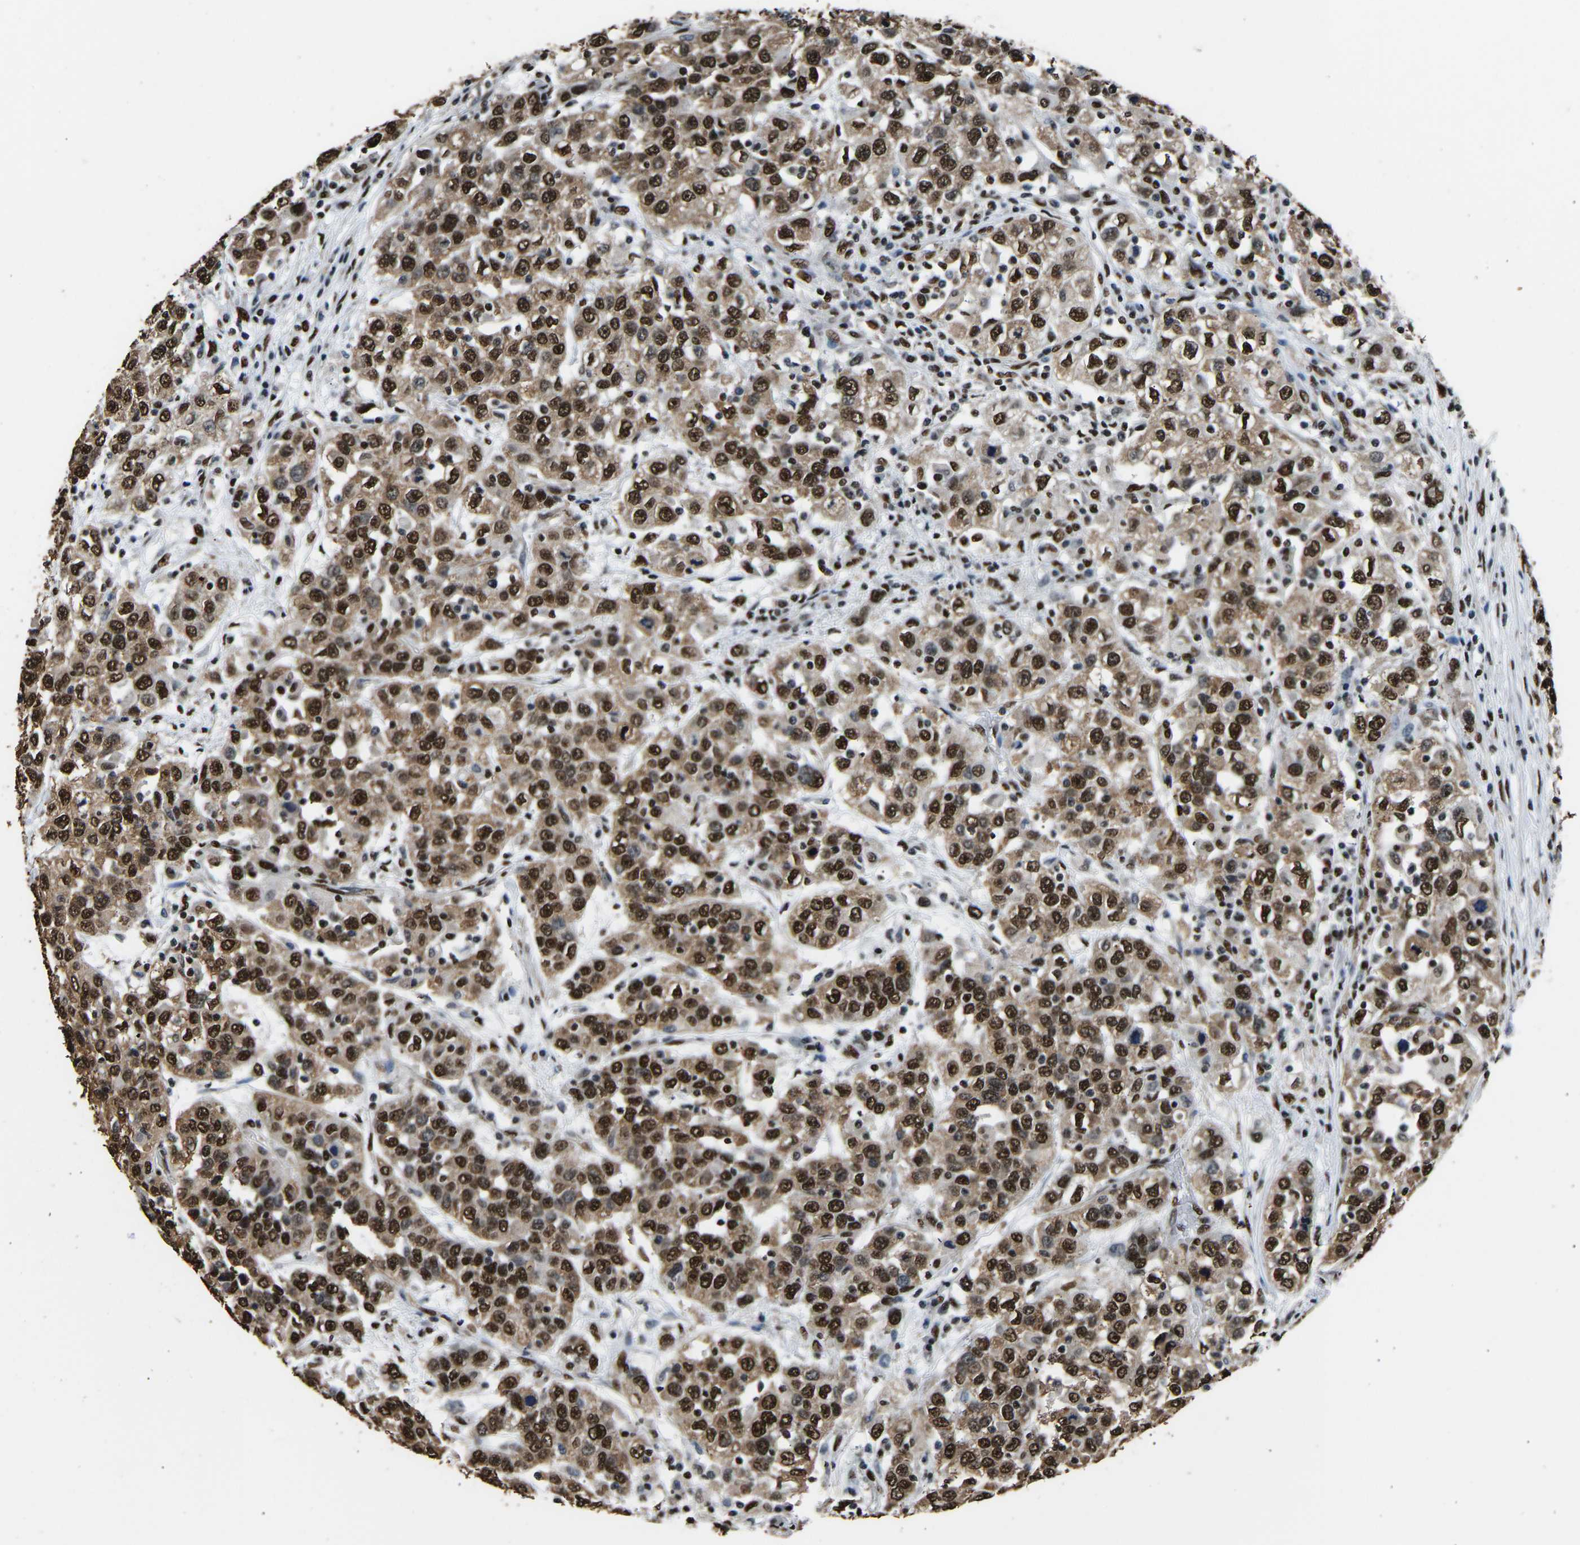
{"staining": {"intensity": "strong", "quantity": ">75%", "location": "cytoplasmic/membranous,nuclear"}, "tissue": "urothelial cancer", "cell_type": "Tumor cells", "image_type": "cancer", "snomed": [{"axis": "morphology", "description": "Urothelial carcinoma, High grade"}, {"axis": "topography", "description": "Urinary bladder"}], "caption": "High-grade urothelial carcinoma stained for a protein (brown) demonstrates strong cytoplasmic/membranous and nuclear positive staining in about >75% of tumor cells.", "gene": "SAFB", "patient": {"sex": "female", "age": 80}}